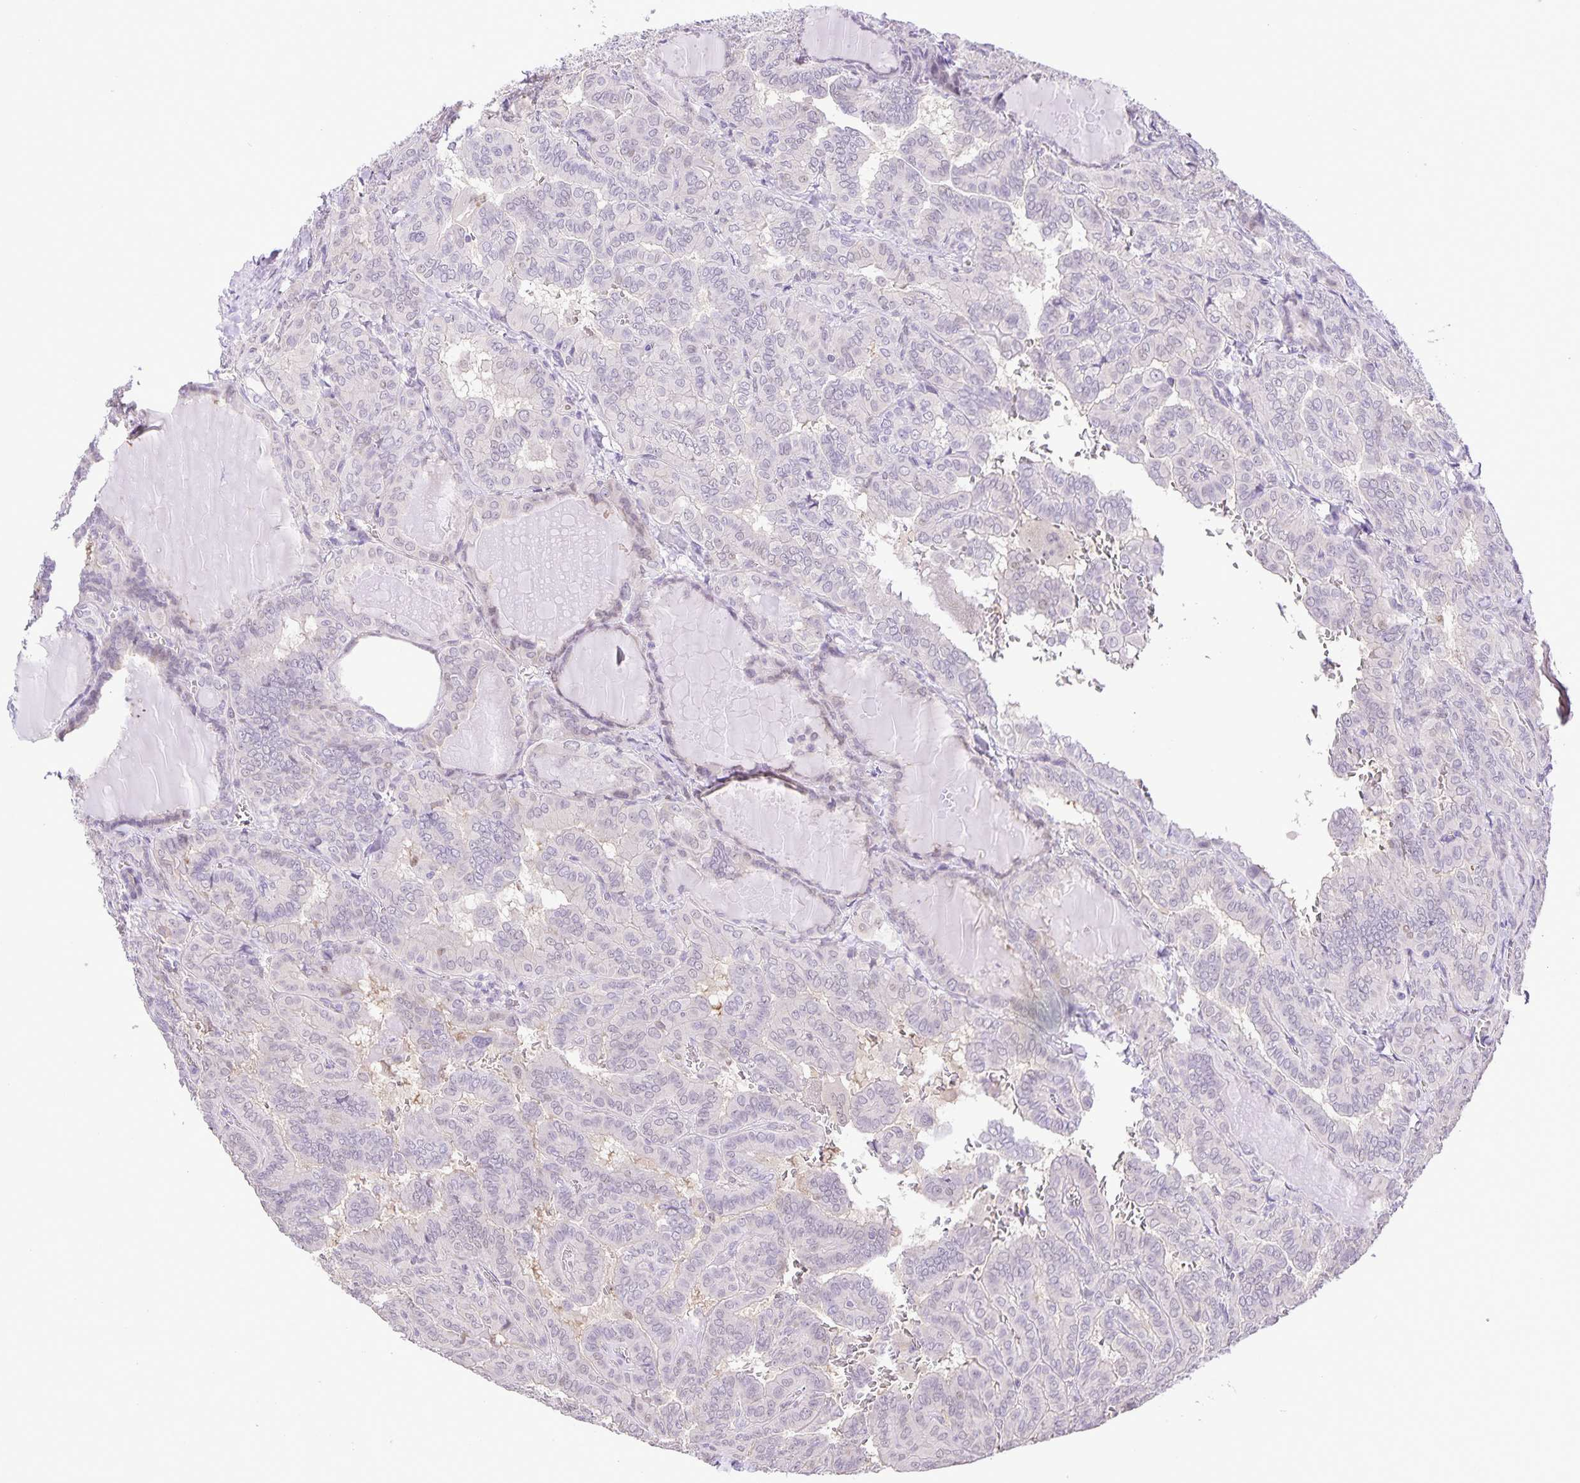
{"staining": {"intensity": "negative", "quantity": "none", "location": "none"}, "tissue": "thyroid cancer", "cell_type": "Tumor cells", "image_type": "cancer", "snomed": [{"axis": "morphology", "description": "Papillary adenocarcinoma, NOS"}, {"axis": "topography", "description": "Thyroid gland"}], "caption": "Tumor cells are negative for protein expression in human thyroid cancer (papillary adenocarcinoma).", "gene": "ONECUT2", "patient": {"sex": "female", "age": 46}}